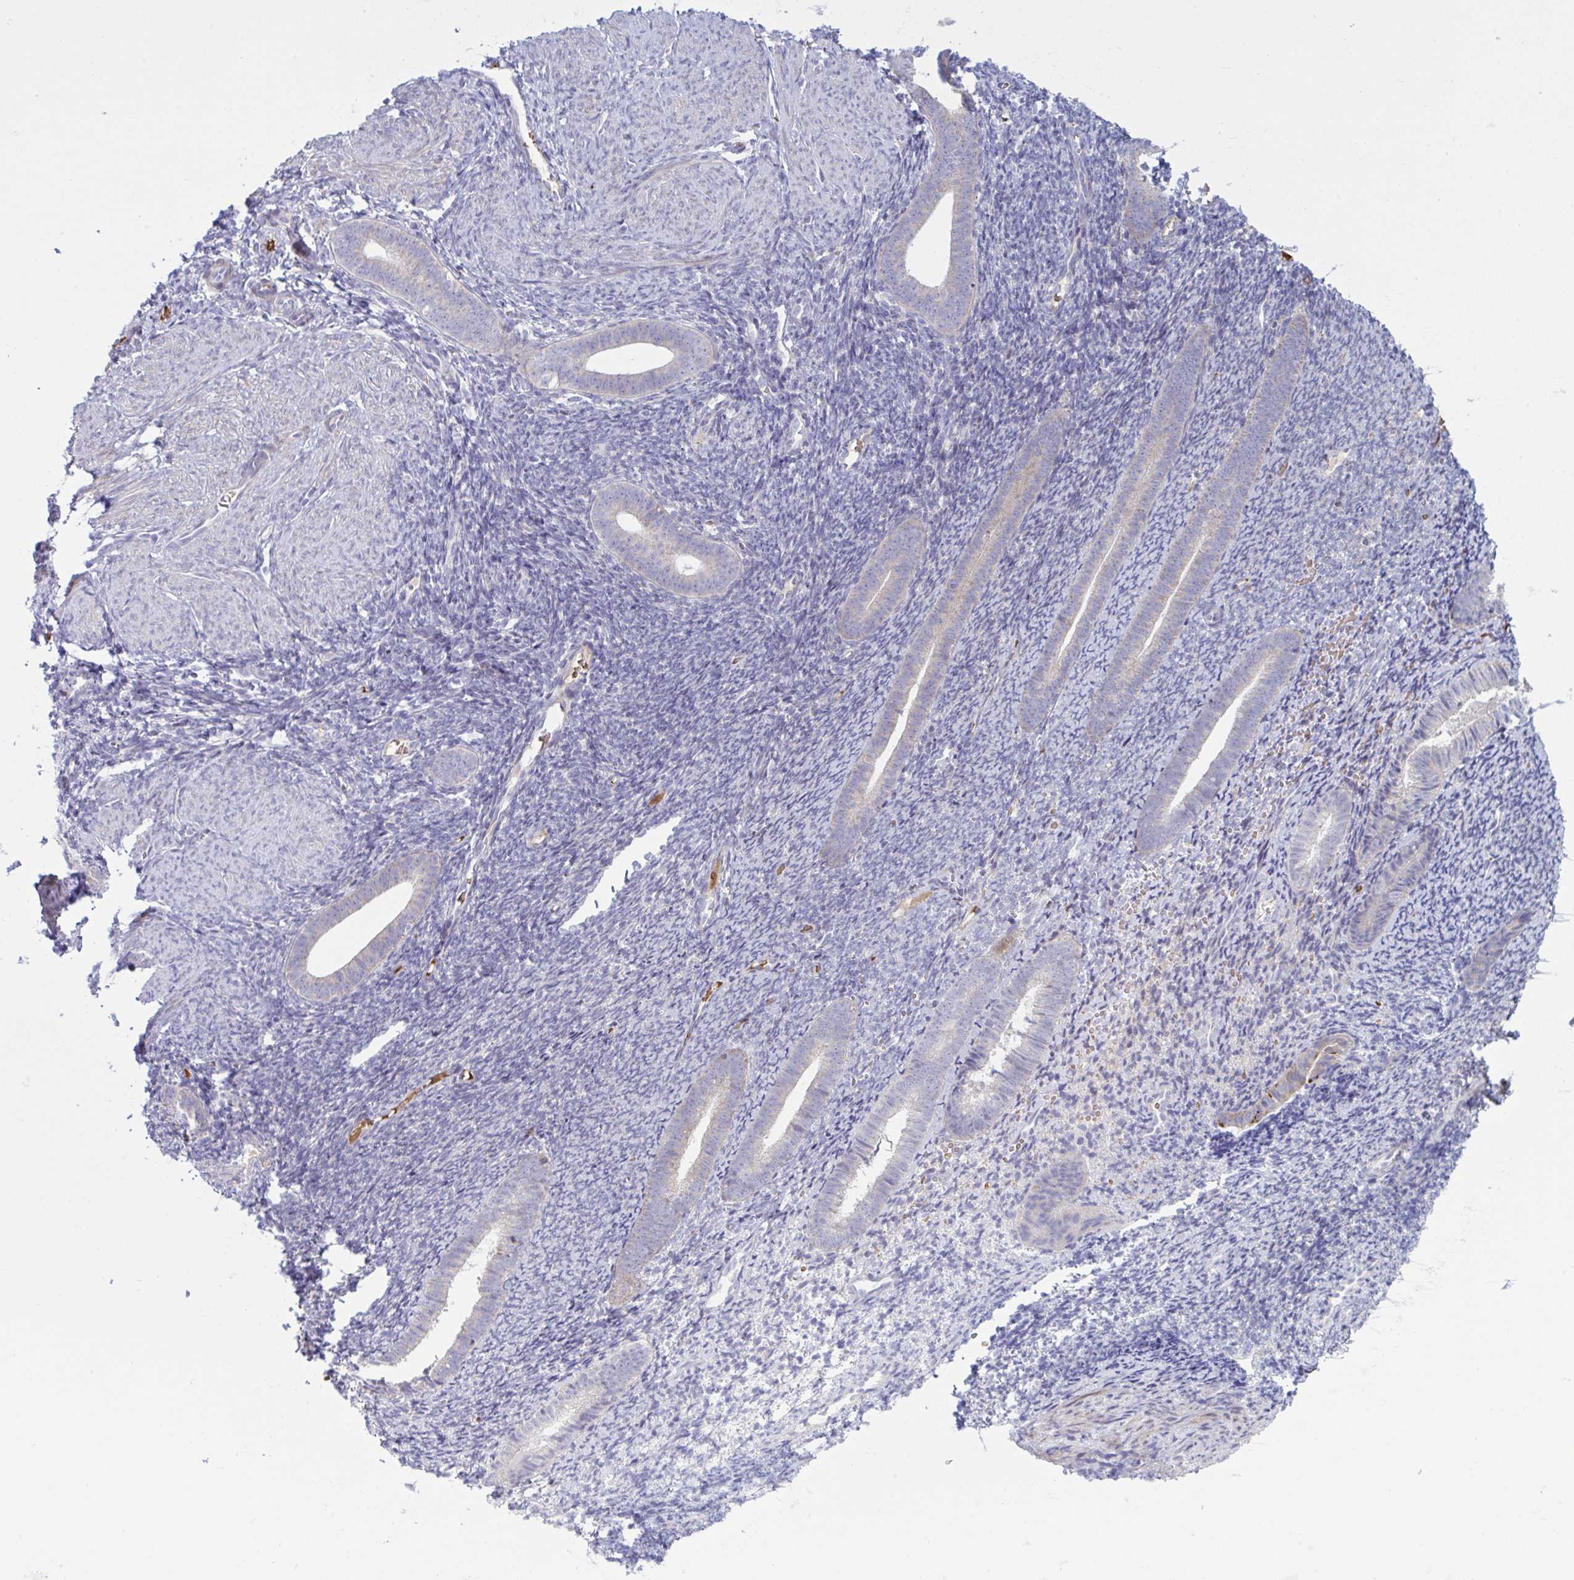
{"staining": {"intensity": "negative", "quantity": "none", "location": "none"}, "tissue": "endometrium", "cell_type": "Cells in endometrial stroma", "image_type": "normal", "snomed": [{"axis": "morphology", "description": "Normal tissue, NOS"}, {"axis": "topography", "description": "Endometrium"}], "caption": "IHC image of normal endometrium: human endometrium stained with DAB exhibits no significant protein positivity in cells in endometrial stroma. (DAB immunohistochemistry, high magnification).", "gene": "VWC2", "patient": {"sex": "female", "age": 39}}